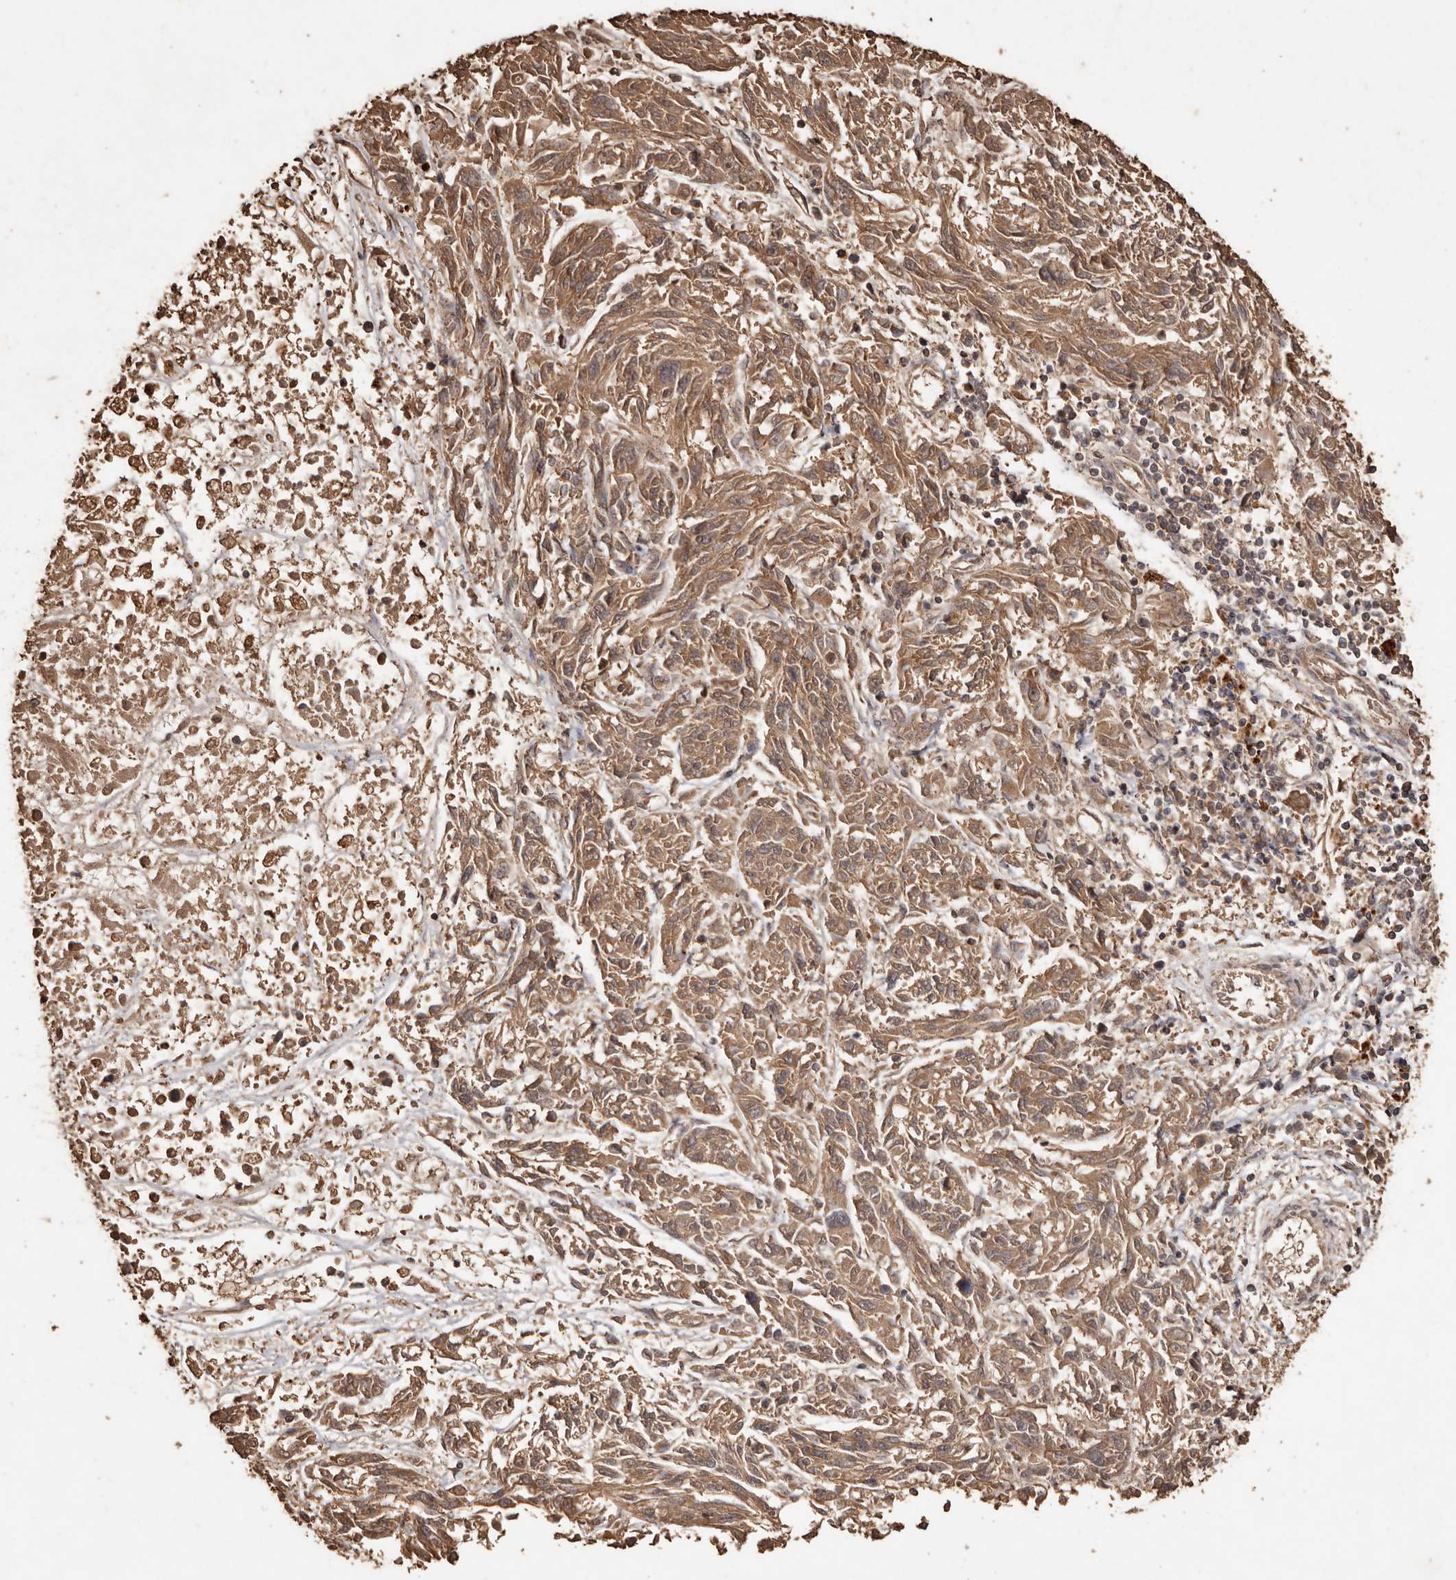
{"staining": {"intensity": "moderate", "quantity": ">75%", "location": "cytoplasmic/membranous"}, "tissue": "melanoma", "cell_type": "Tumor cells", "image_type": "cancer", "snomed": [{"axis": "morphology", "description": "Malignant melanoma, NOS"}, {"axis": "topography", "description": "Skin"}], "caption": "The histopathology image demonstrates staining of malignant melanoma, revealing moderate cytoplasmic/membranous protein positivity (brown color) within tumor cells. (Stains: DAB (3,3'-diaminobenzidine) in brown, nuclei in blue, Microscopy: brightfield microscopy at high magnification).", "gene": "PKDCC", "patient": {"sex": "male", "age": 53}}